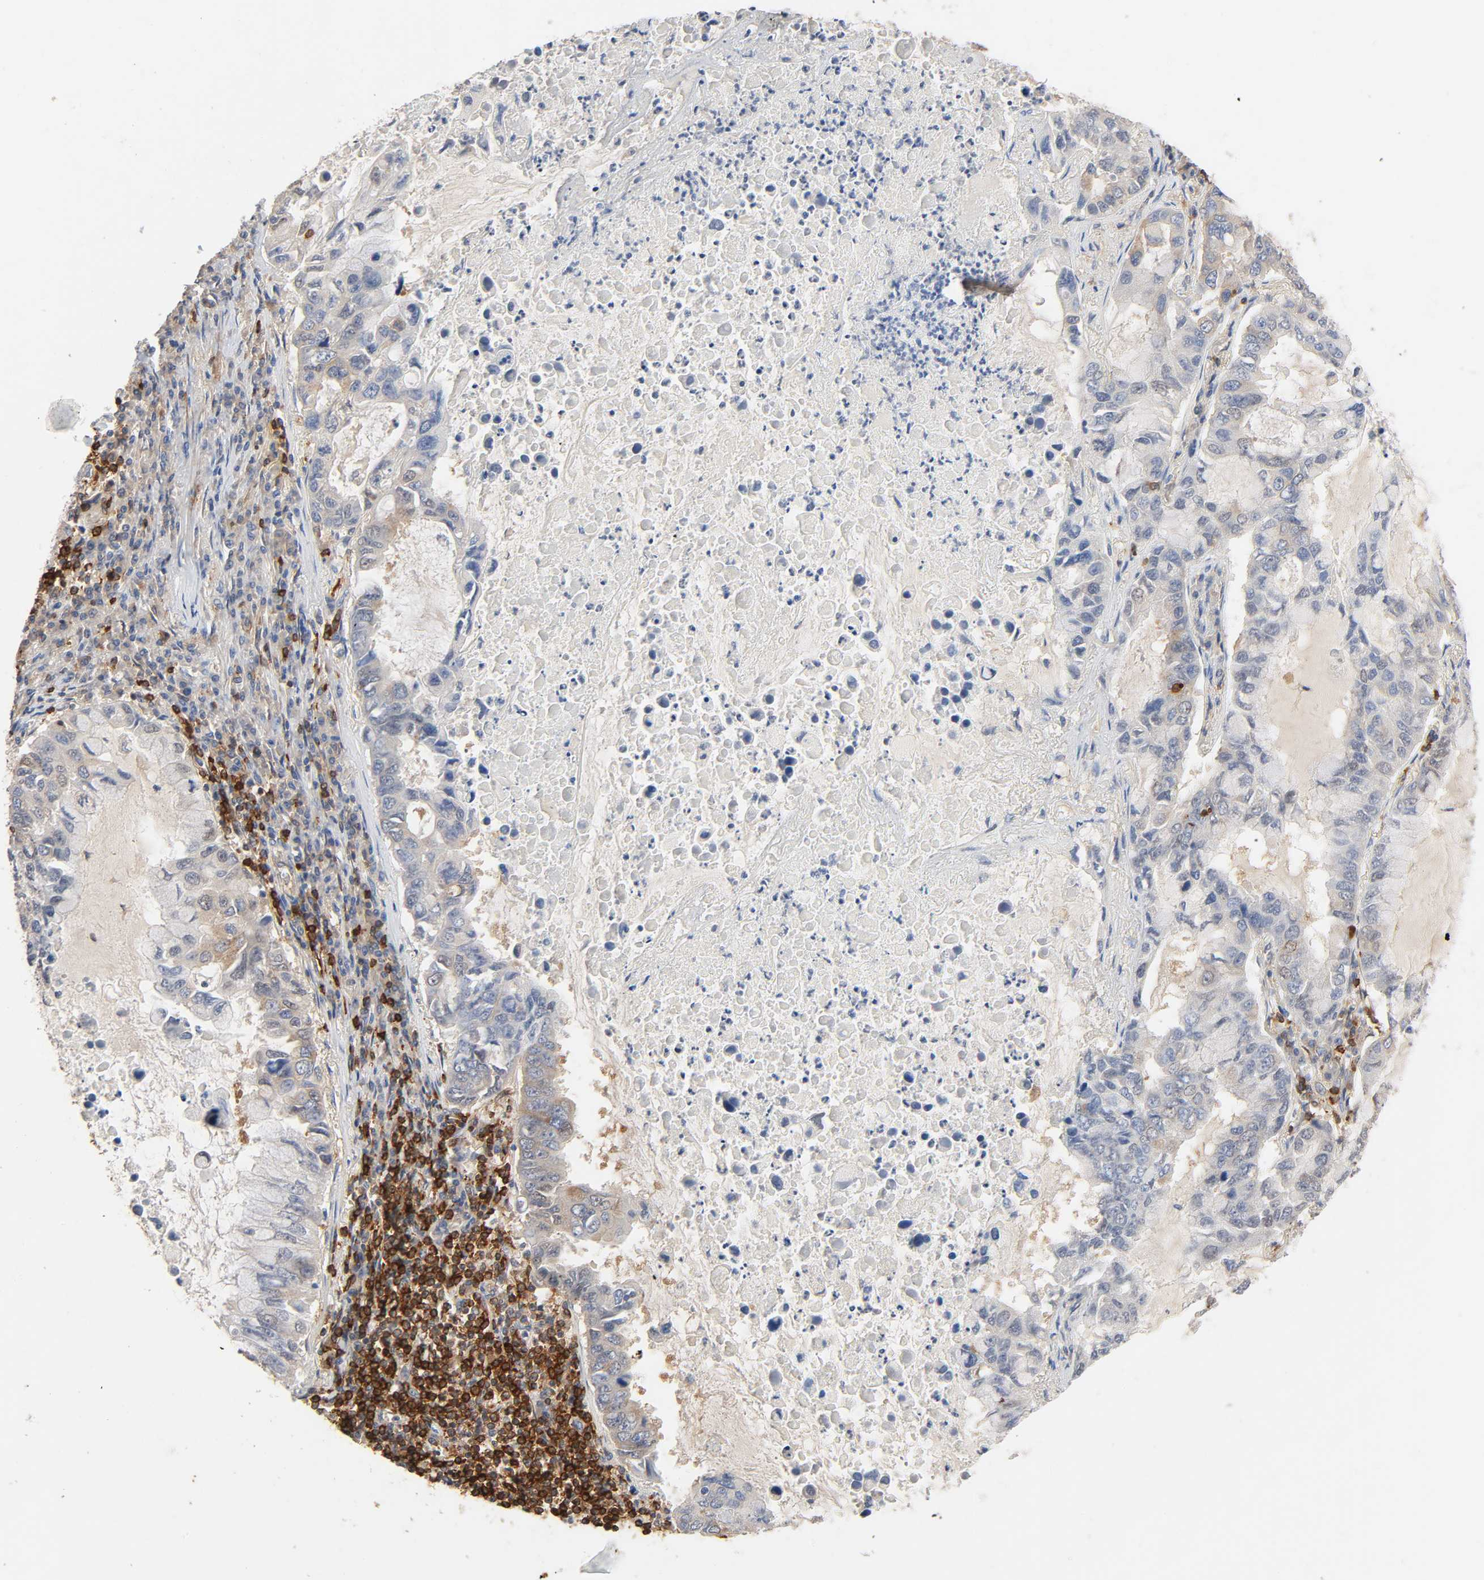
{"staining": {"intensity": "moderate", "quantity": "25%-75%", "location": "cytoplasmic/membranous"}, "tissue": "lung cancer", "cell_type": "Tumor cells", "image_type": "cancer", "snomed": [{"axis": "morphology", "description": "Adenocarcinoma, NOS"}, {"axis": "topography", "description": "Lung"}], "caption": "Immunohistochemistry (IHC) histopathology image of human adenocarcinoma (lung) stained for a protein (brown), which displays medium levels of moderate cytoplasmic/membranous staining in approximately 25%-75% of tumor cells.", "gene": "BIN1", "patient": {"sex": "male", "age": 64}}